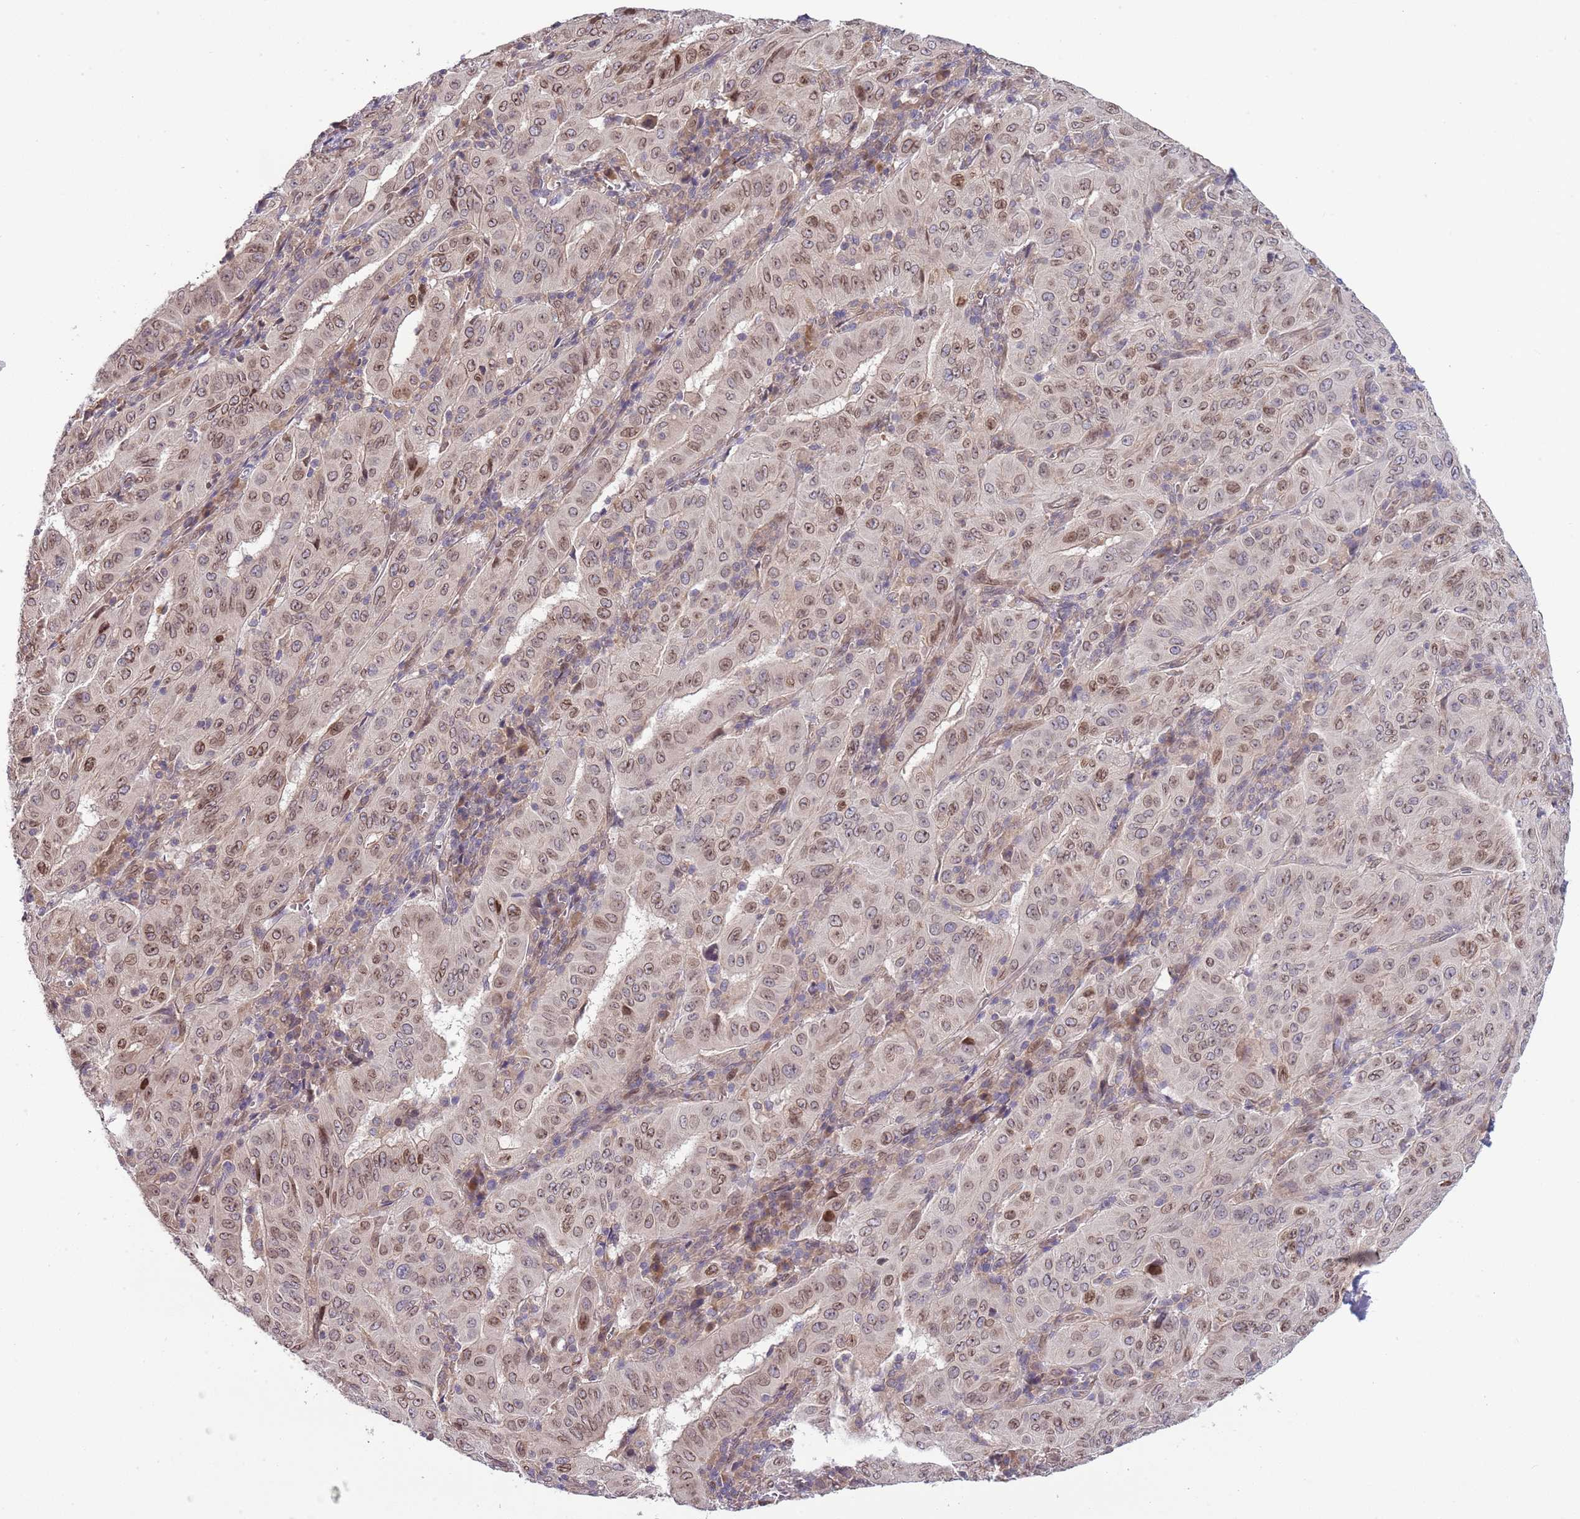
{"staining": {"intensity": "moderate", "quantity": "25%-75%", "location": "nuclear"}, "tissue": "pancreatic cancer", "cell_type": "Tumor cells", "image_type": "cancer", "snomed": [{"axis": "morphology", "description": "Adenocarcinoma, NOS"}, {"axis": "topography", "description": "Pancreas"}], "caption": "Immunohistochemistry (IHC) photomicrograph of neoplastic tissue: human pancreatic adenocarcinoma stained using immunohistochemistry (IHC) reveals medium levels of moderate protein expression localized specifically in the nuclear of tumor cells, appearing as a nuclear brown color.", "gene": "ZNF665", "patient": {"sex": "male", "age": 63}}